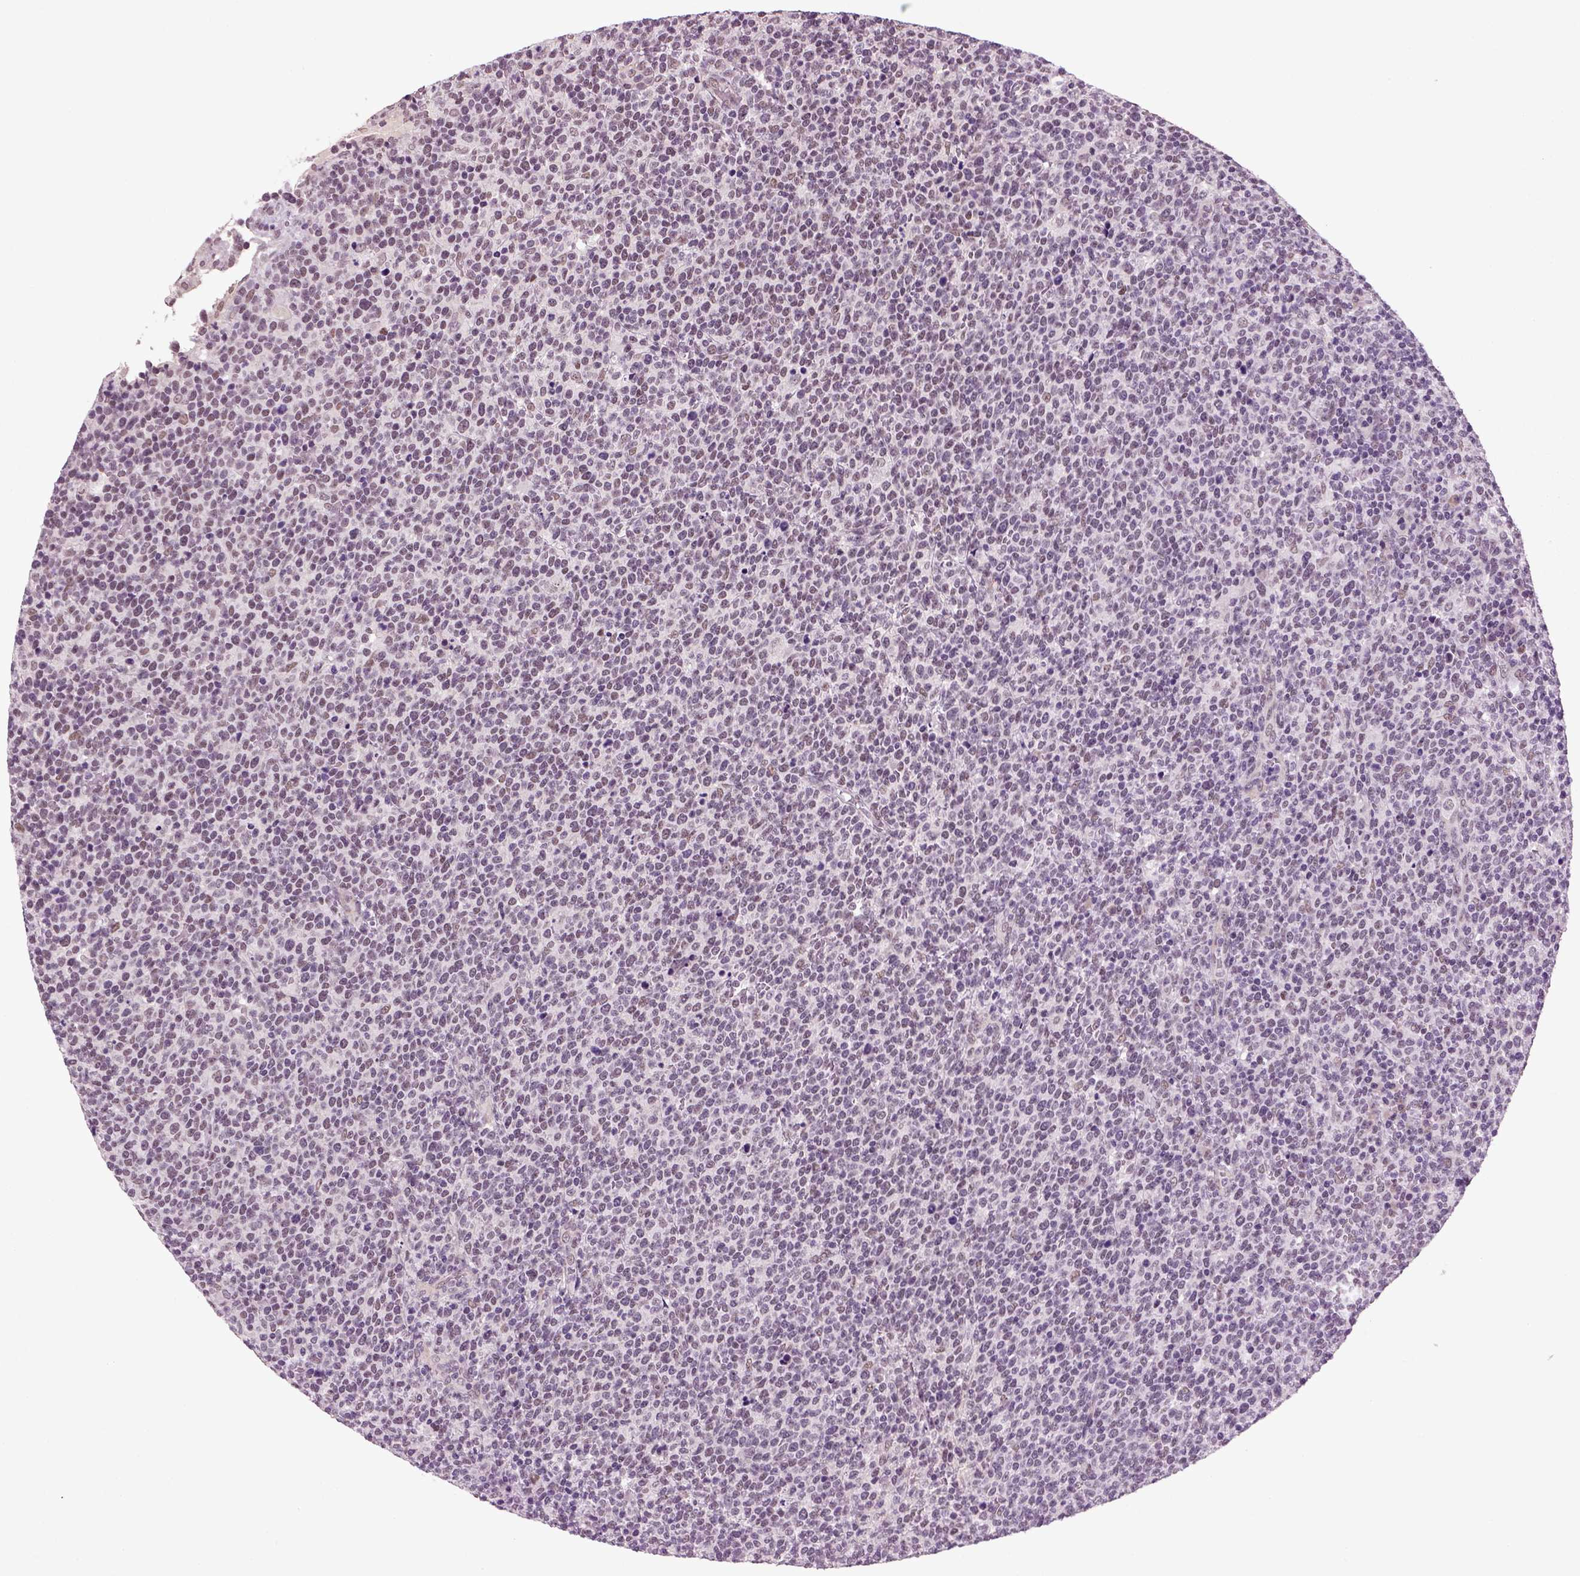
{"staining": {"intensity": "negative", "quantity": "none", "location": "none"}, "tissue": "lymphoma", "cell_type": "Tumor cells", "image_type": "cancer", "snomed": [{"axis": "morphology", "description": "Malignant lymphoma, non-Hodgkin's type, High grade"}, {"axis": "topography", "description": "Lymph node"}], "caption": "A micrograph of human lymphoma is negative for staining in tumor cells.", "gene": "RCOR3", "patient": {"sex": "male", "age": 61}}